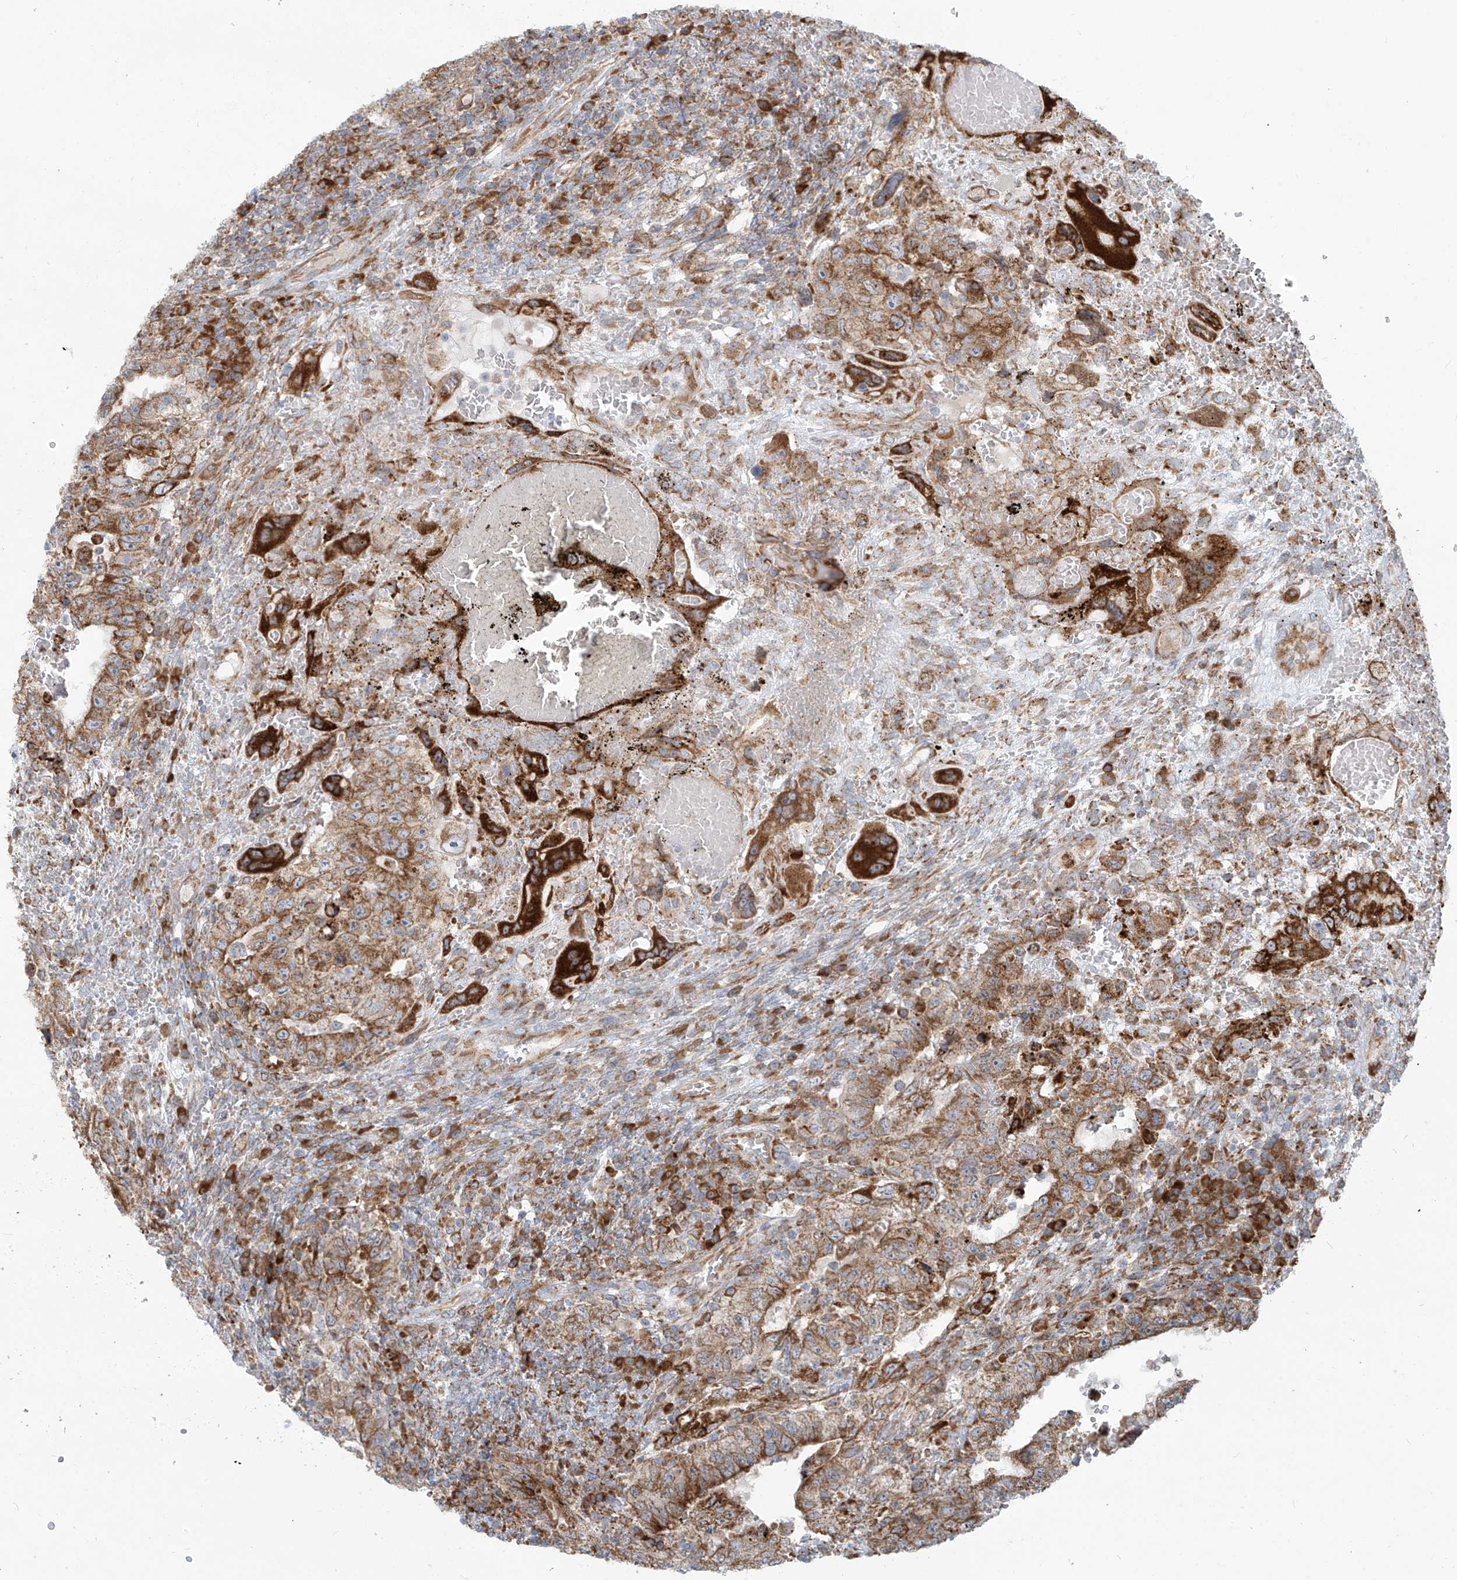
{"staining": {"intensity": "moderate", "quantity": ">75%", "location": "cytoplasmic/membranous"}, "tissue": "testis cancer", "cell_type": "Tumor cells", "image_type": "cancer", "snomed": [{"axis": "morphology", "description": "Carcinoma, Embryonal, NOS"}, {"axis": "topography", "description": "Testis"}], "caption": "Testis cancer (embryonal carcinoma) stained with DAB (3,3'-diaminobenzidine) immunohistochemistry (IHC) reveals medium levels of moderate cytoplasmic/membranous staining in about >75% of tumor cells. (brown staining indicates protein expression, while blue staining denotes nuclei).", "gene": "KATNIP", "patient": {"sex": "male", "age": 26}}